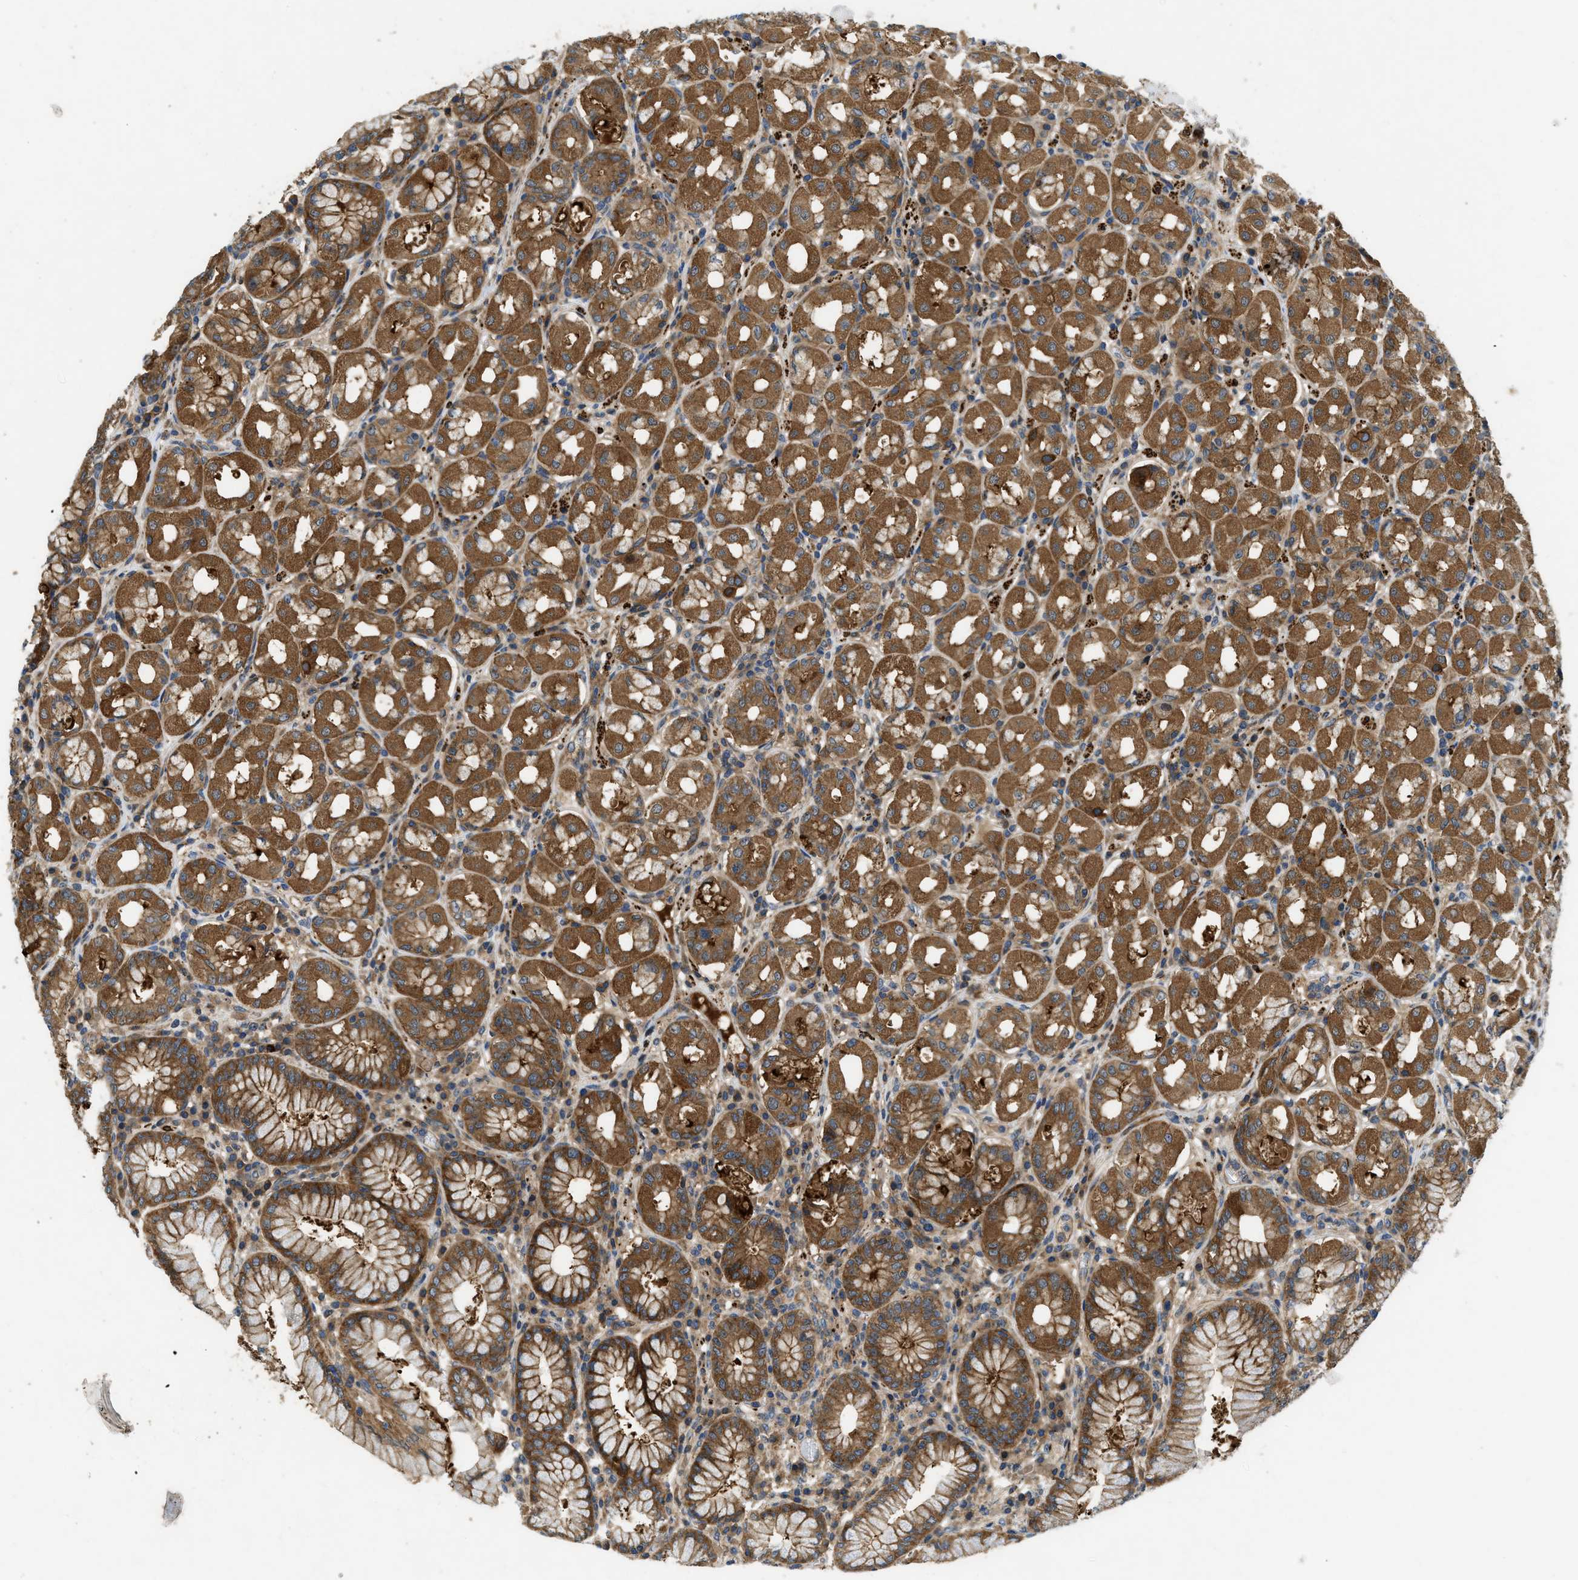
{"staining": {"intensity": "strong", "quantity": ">75%", "location": "cytoplasmic/membranous"}, "tissue": "stomach", "cell_type": "Glandular cells", "image_type": "normal", "snomed": [{"axis": "morphology", "description": "Normal tissue, NOS"}, {"axis": "topography", "description": "Stomach"}, {"axis": "topography", "description": "Stomach, lower"}], "caption": "Immunohistochemistry of normal stomach exhibits high levels of strong cytoplasmic/membranous expression in about >75% of glandular cells.", "gene": "CNNM3", "patient": {"sex": "female", "age": 56}}